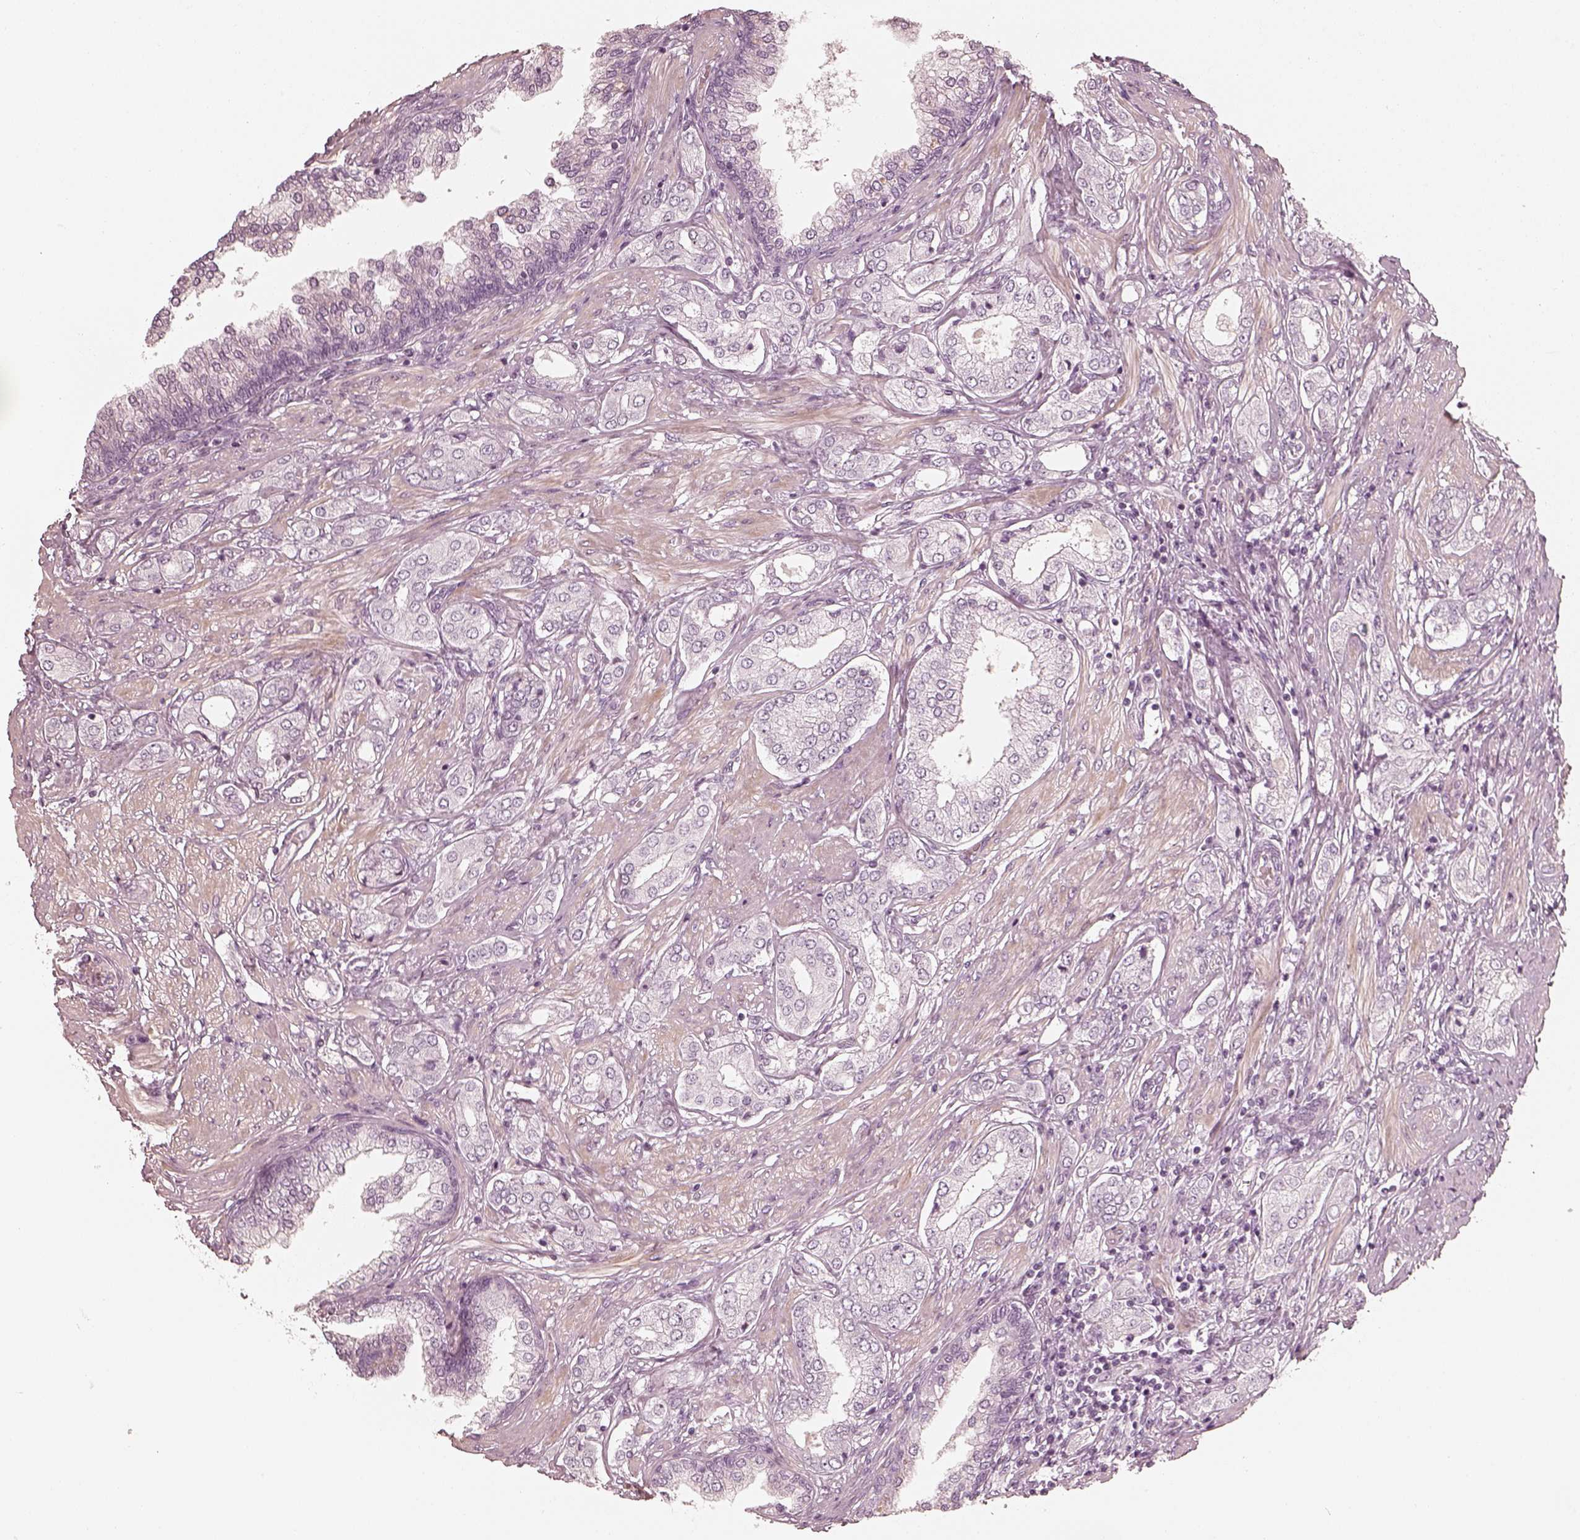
{"staining": {"intensity": "negative", "quantity": "none", "location": "none"}, "tissue": "prostate cancer", "cell_type": "Tumor cells", "image_type": "cancer", "snomed": [{"axis": "morphology", "description": "Adenocarcinoma, NOS"}, {"axis": "topography", "description": "Prostate"}], "caption": "The histopathology image shows no staining of tumor cells in prostate adenocarcinoma. (Stains: DAB IHC with hematoxylin counter stain, Microscopy: brightfield microscopy at high magnification).", "gene": "SPATA24", "patient": {"sex": "male", "age": 63}}